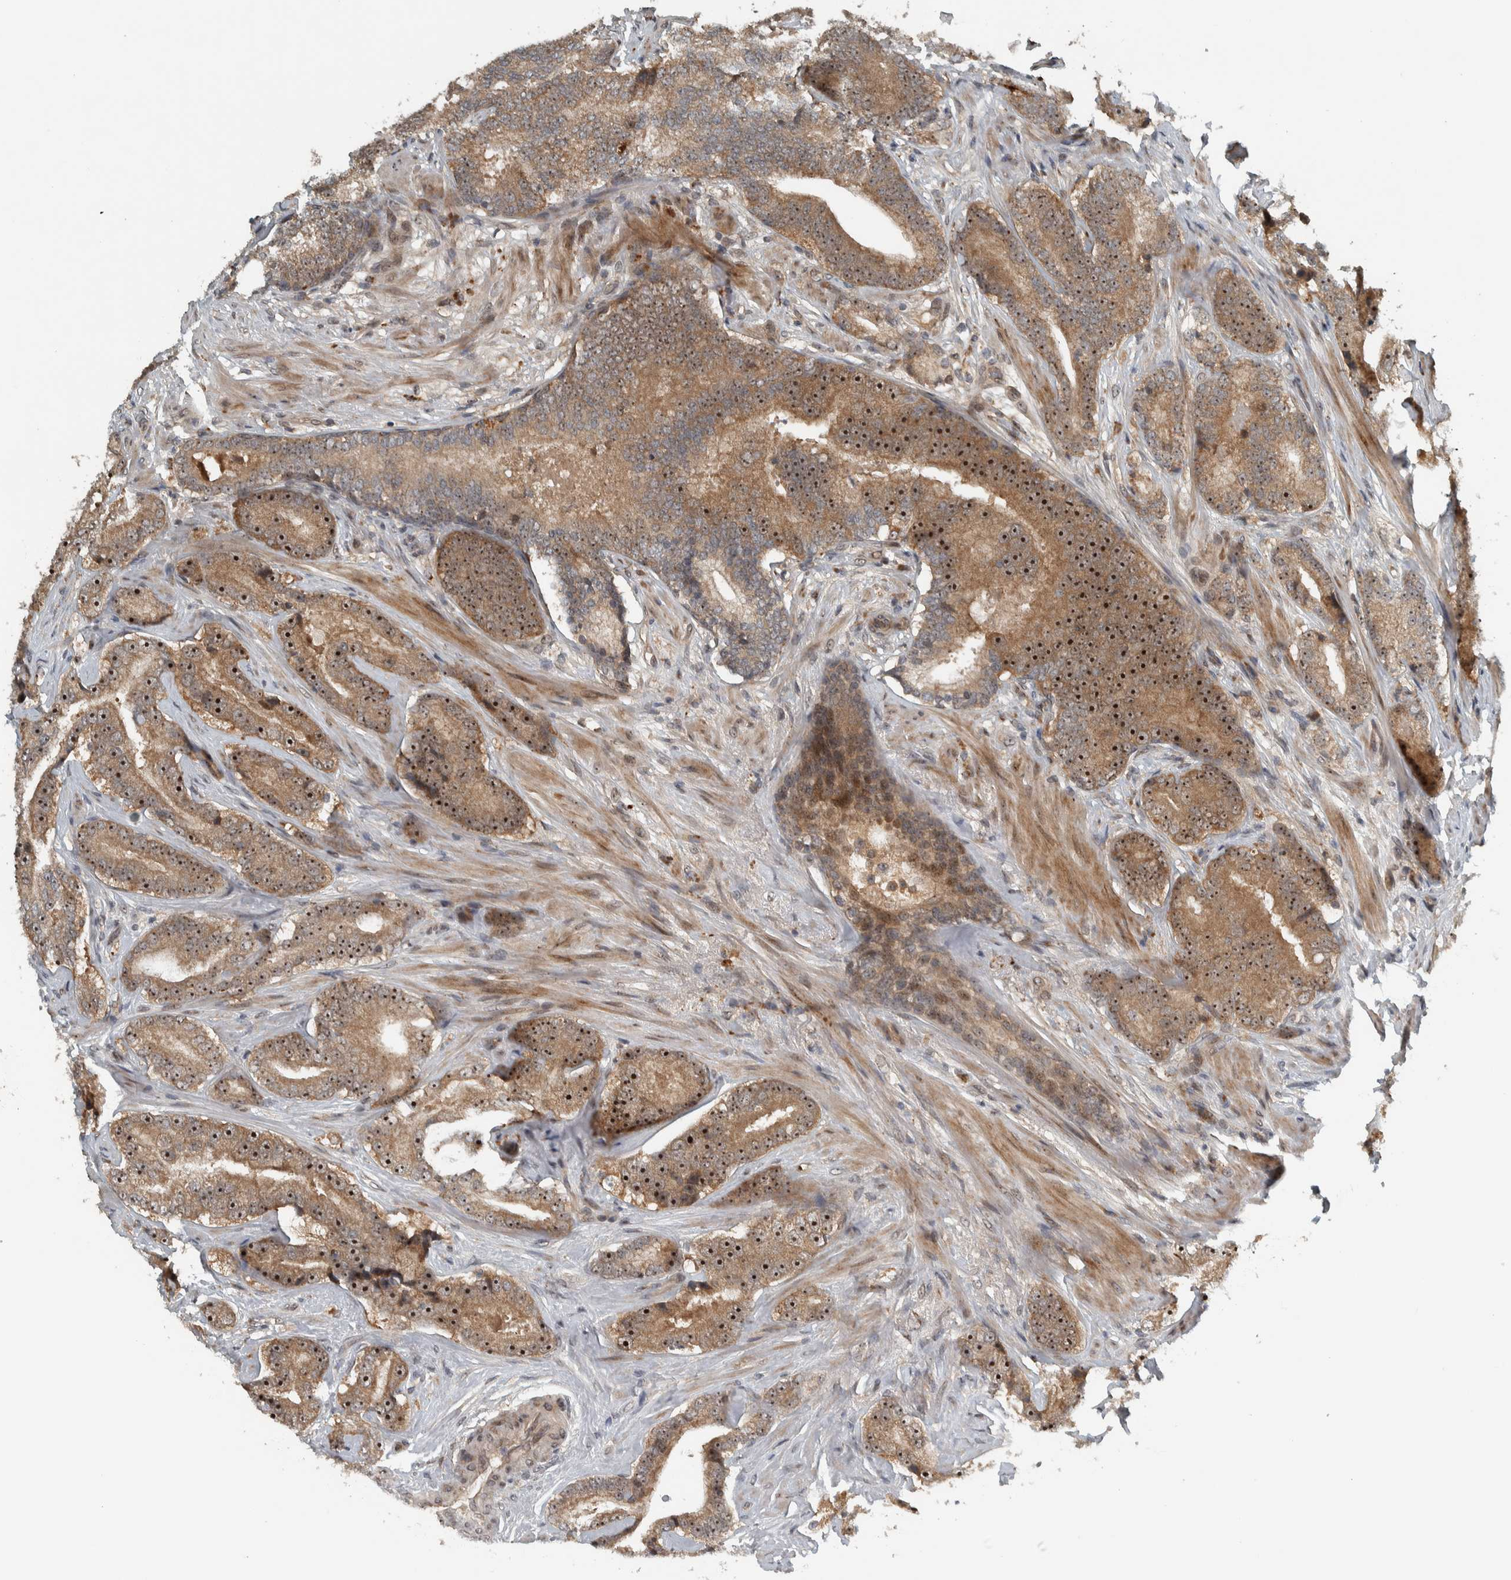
{"staining": {"intensity": "strong", "quantity": ">75%", "location": "cytoplasmic/membranous,nuclear"}, "tissue": "prostate cancer", "cell_type": "Tumor cells", "image_type": "cancer", "snomed": [{"axis": "morphology", "description": "Adenocarcinoma, High grade"}, {"axis": "topography", "description": "Prostate"}], "caption": "Immunohistochemical staining of high-grade adenocarcinoma (prostate) exhibits strong cytoplasmic/membranous and nuclear protein expression in approximately >75% of tumor cells.", "gene": "XPO5", "patient": {"sex": "male", "age": 55}}